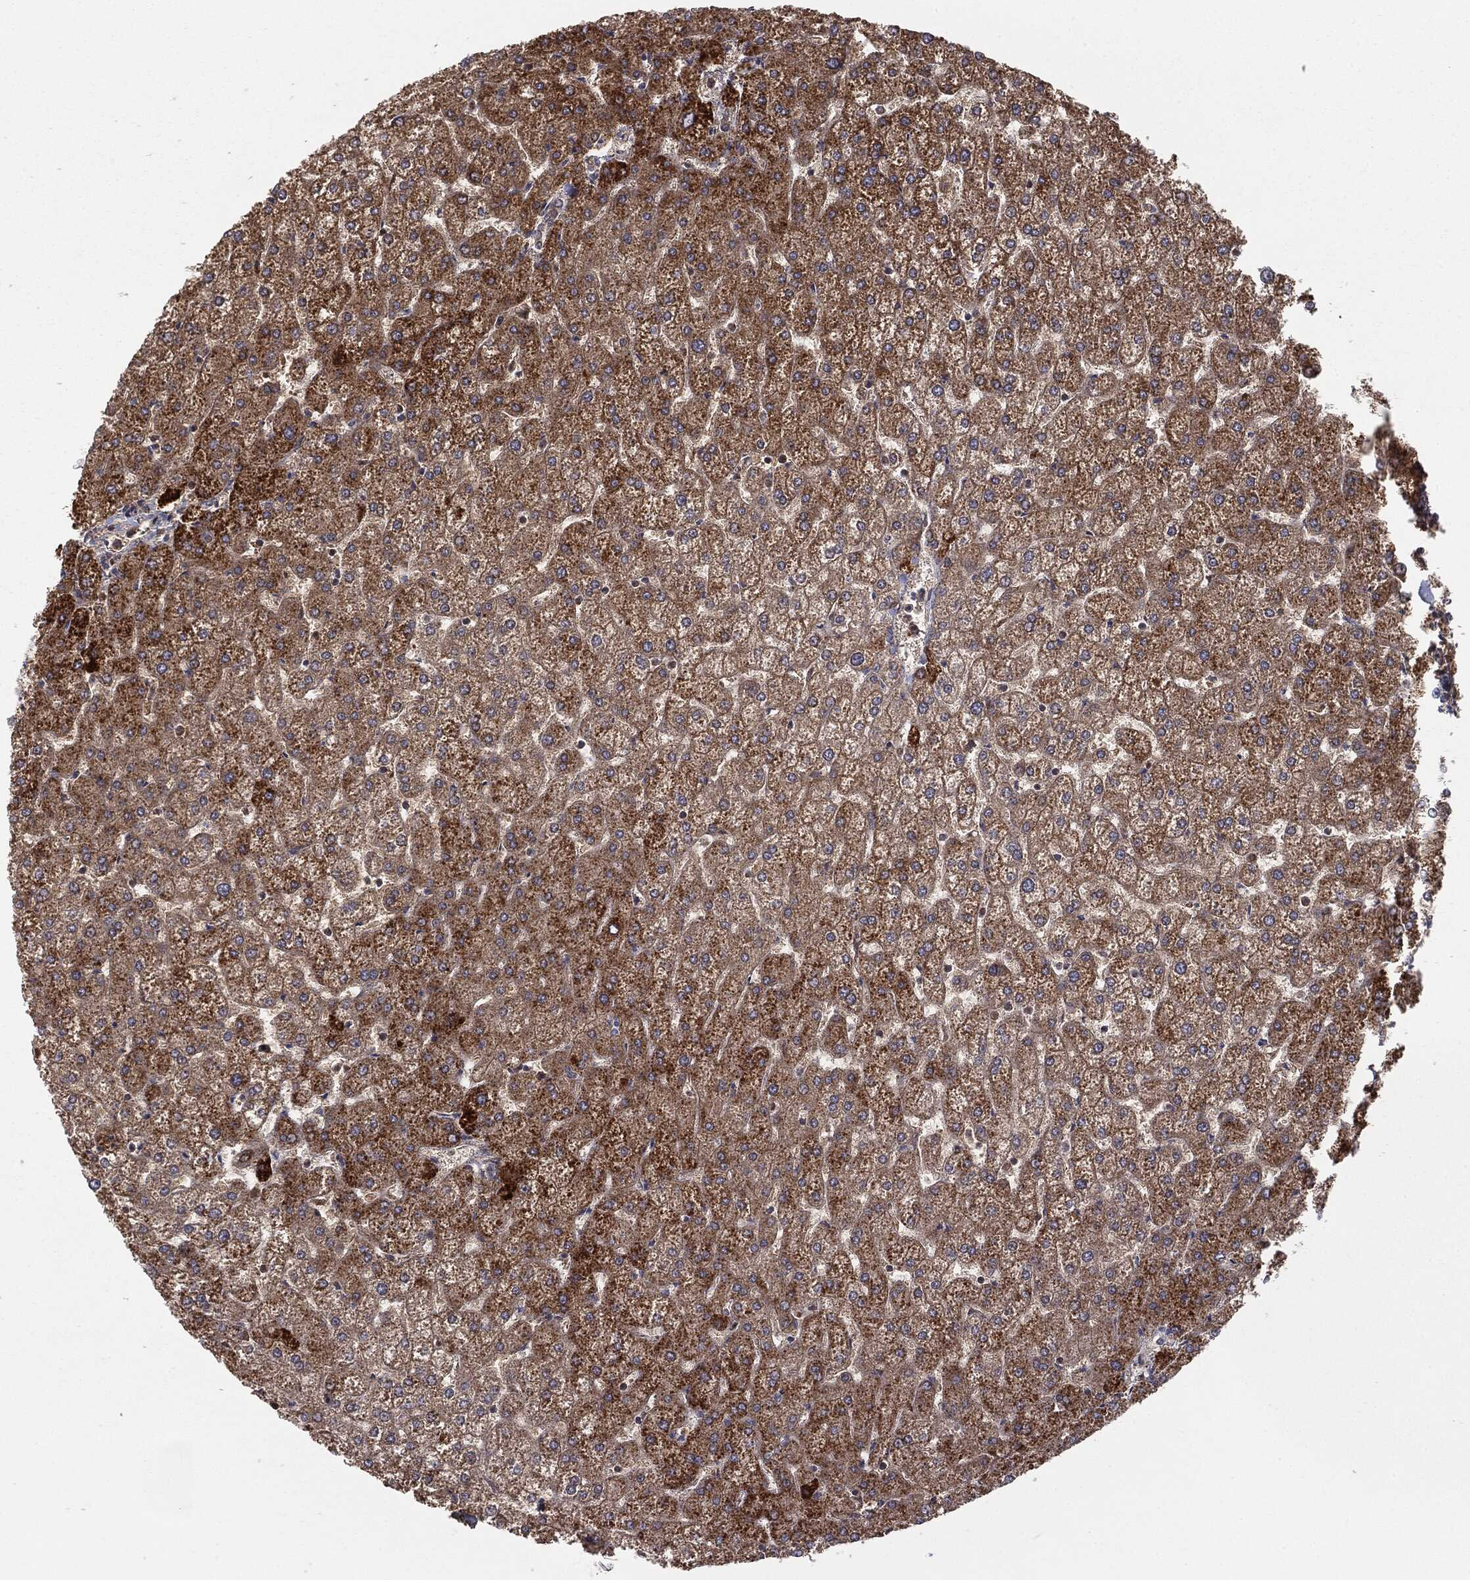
{"staining": {"intensity": "negative", "quantity": "none", "location": "none"}, "tissue": "liver", "cell_type": "Cholangiocytes", "image_type": "normal", "snomed": [{"axis": "morphology", "description": "Normal tissue, NOS"}, {"axis": "topography", "description": "Liver"}], "caption": "Immunohistochemistry of unremarkable liver shows no positivity in cholangiocytes. The staining was performed using DAB to visualize the protein expression in brown, while the nuclei were stained in blue with hematoxylin (Magnification: 20x).", "gene": "MTOR", "patient": {"sex": "female", "age": 32}}